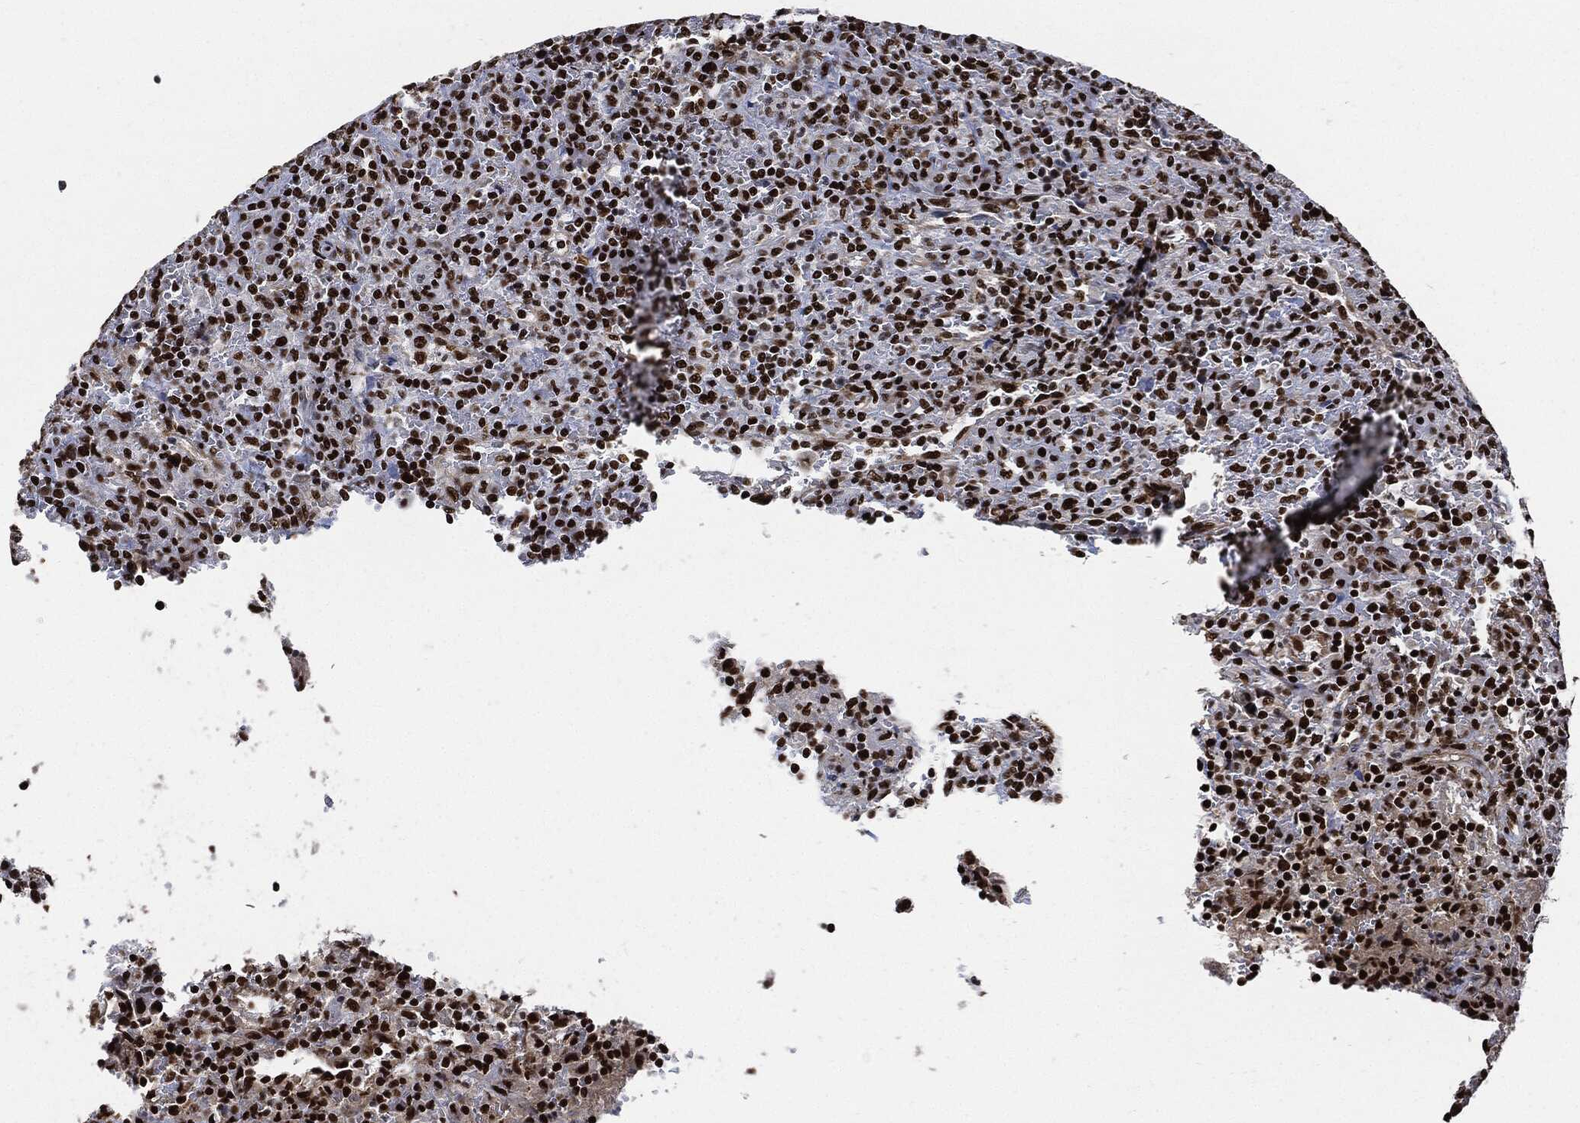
{"staining": {"intensity": "strong", "quantity": ">75%", "location": "nuclear"}, "tissue": "lymphoma", "cell_type": "Tumor cells", "image_type": "cancer", "snomed": [{"axis": "morphology", "description": "Malignant lymphoma, non-Hodgkin's type, Low grade"}, {"axis": "topography", "description": "Spleen"}], "caption": "High-magnification brightfield microscopy of low-grade malignant lymphoma, non-Hodgkin's type stained with DAB (brown) and counterstained with hematoxylin (blue). tumor cells exhibit strong nuclear expression is seen in approximately>75% of cells.", "gene": "RECQL", "patient": {"sex": "male", "age": 62}}